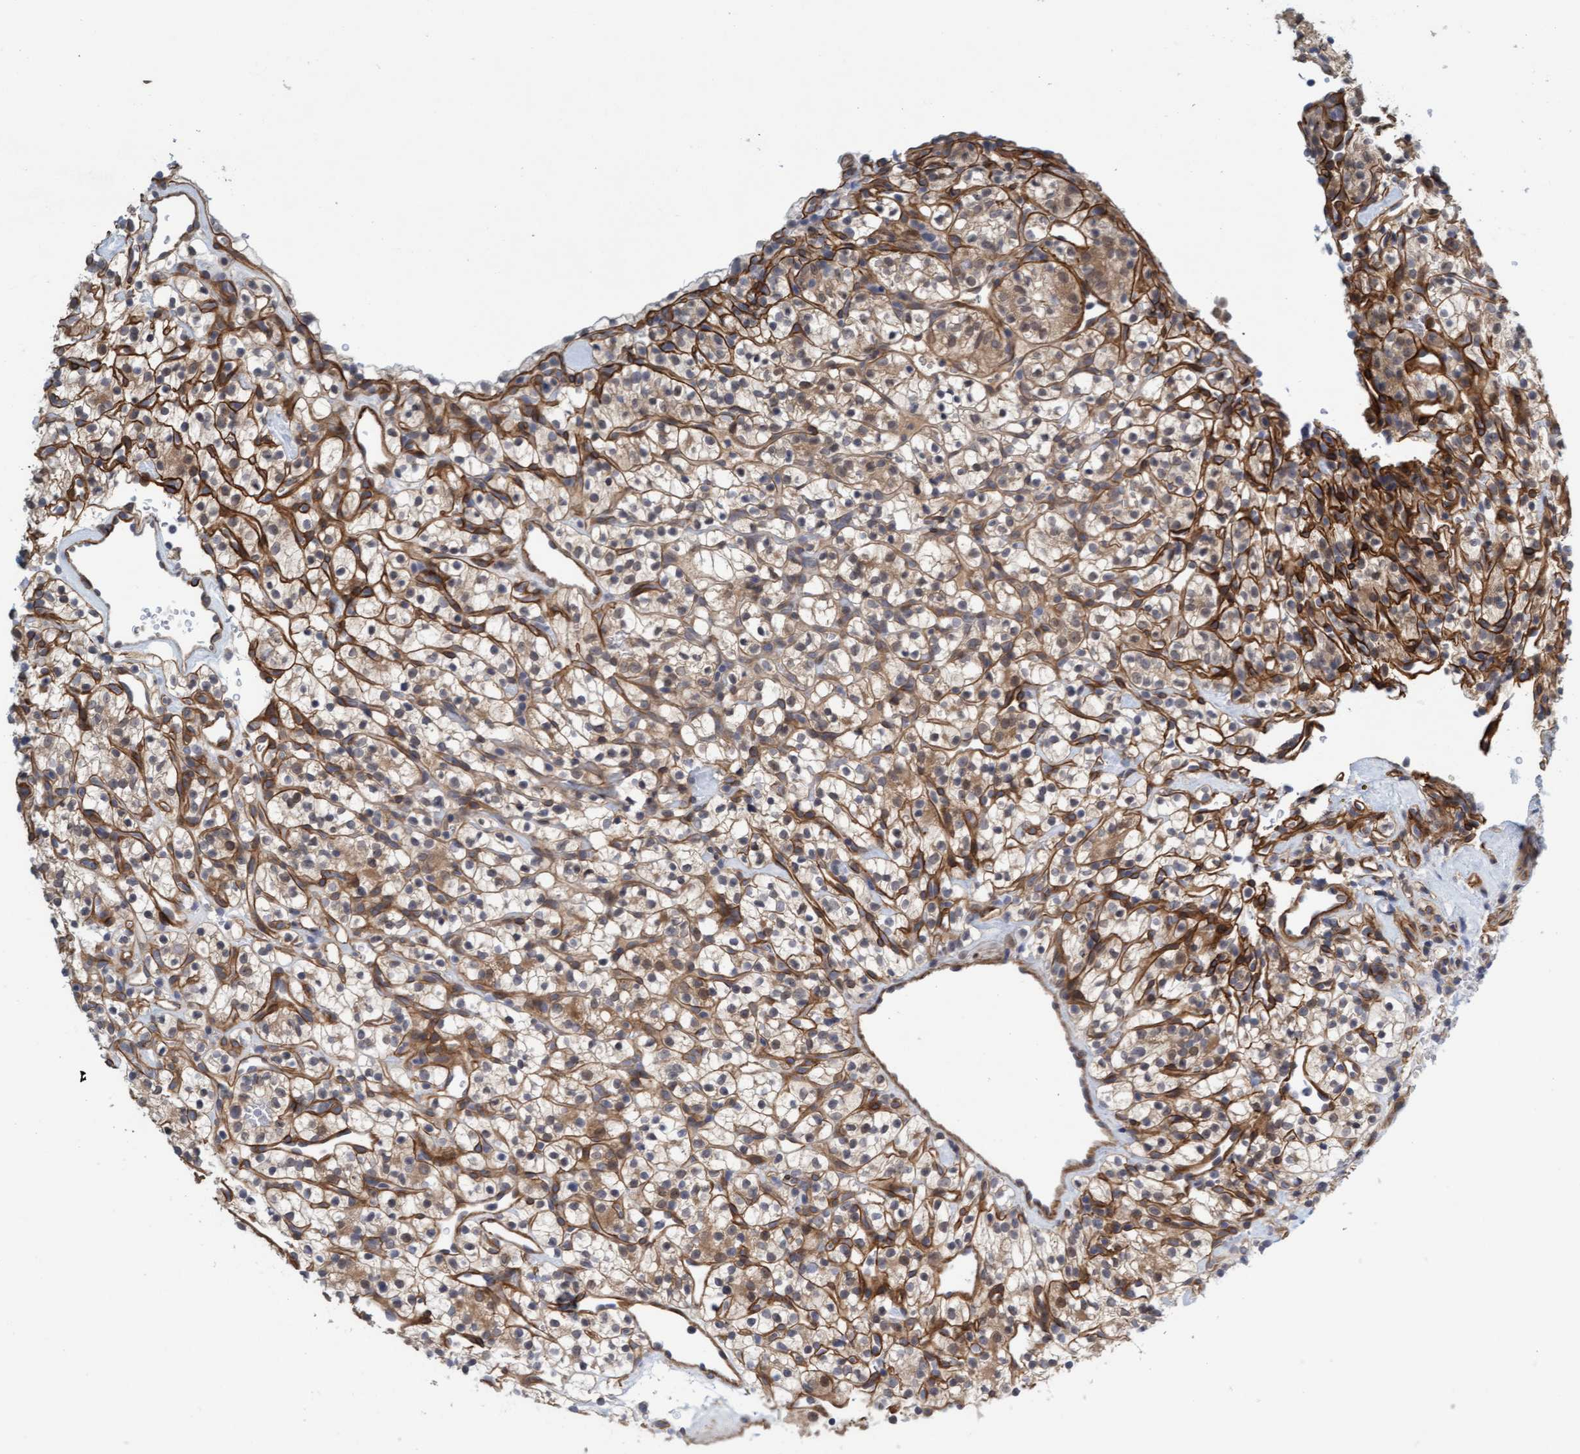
{"staining": {"intensity": "moderate", "quantity": ">75%", "location": "cytoplasmic/membranous"}, "tissue": "renal cancer", "cell_type": "Tumor cells", "image_type": "cancer", "snomed": [{"axis": "morphology", "description": "Adenocarcinoma, NOS"}, {"axis": "topography", "description": "Kidney"}], "caption": "Human renal cancer stained with a protein marker shows moderate staining in tumor cells.", "gene": "TSTD2", "patient": {"sex": "female", "age": 57}}